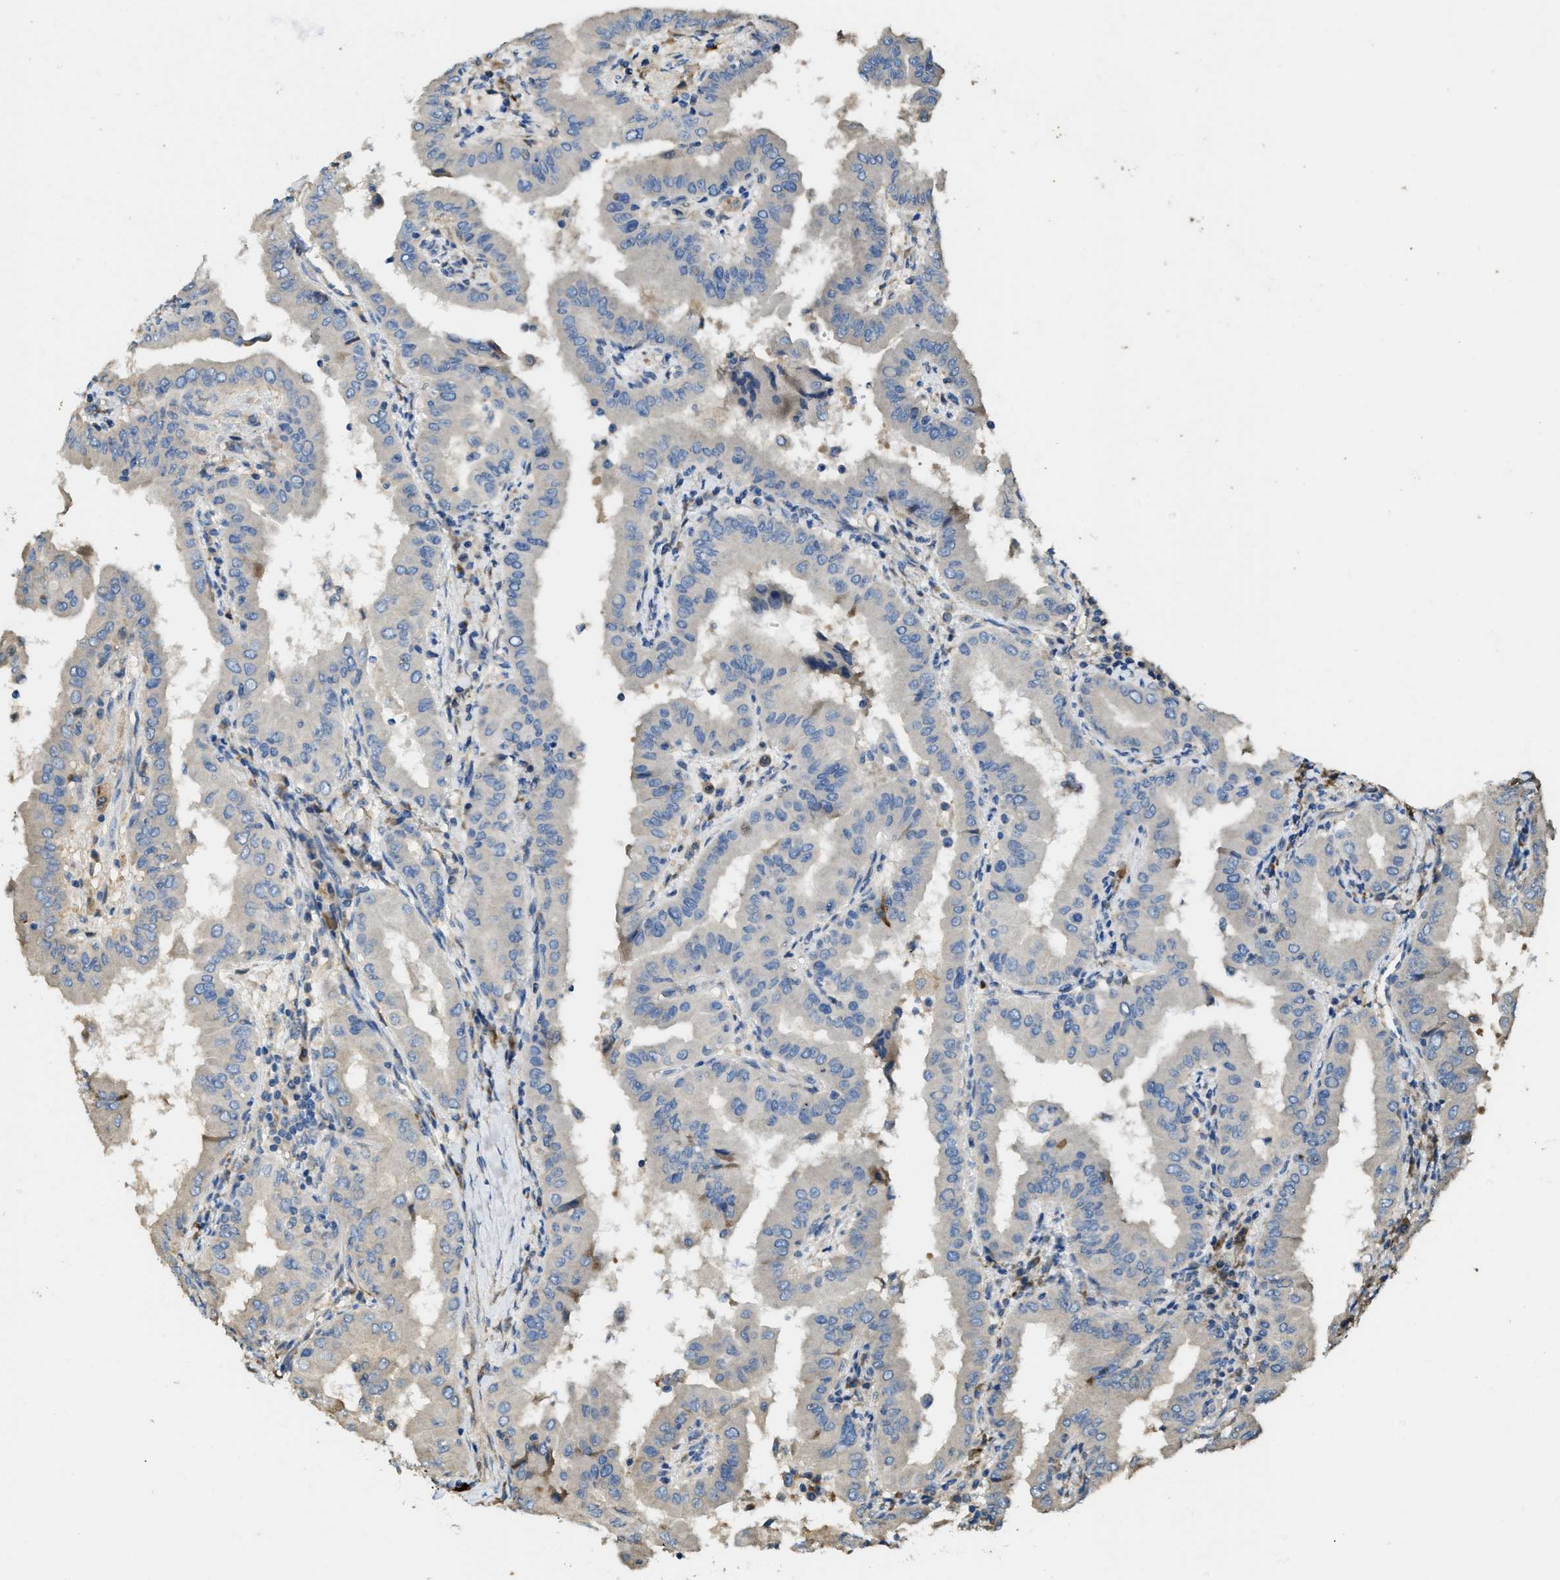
{"staining": {"intensity": "negative", "quantity": "none", "location": "none"}, "tissue": "thyroid cancer", "cell_type": "Tumor cells", "image_type": "cancer", "snomed": [{"axis": "morphology", "description": "Papillary adenocarcinoma, NOS"}, {"axis": "topography", "description": "Thyroid gland"}], "caption": "This is an IHC histopathology image of thyroid papillary adenocarcinoma. There is no expression in tumor cells.", "gene": "RIPK2", "patient": {"sex": "male", "age": 33}}